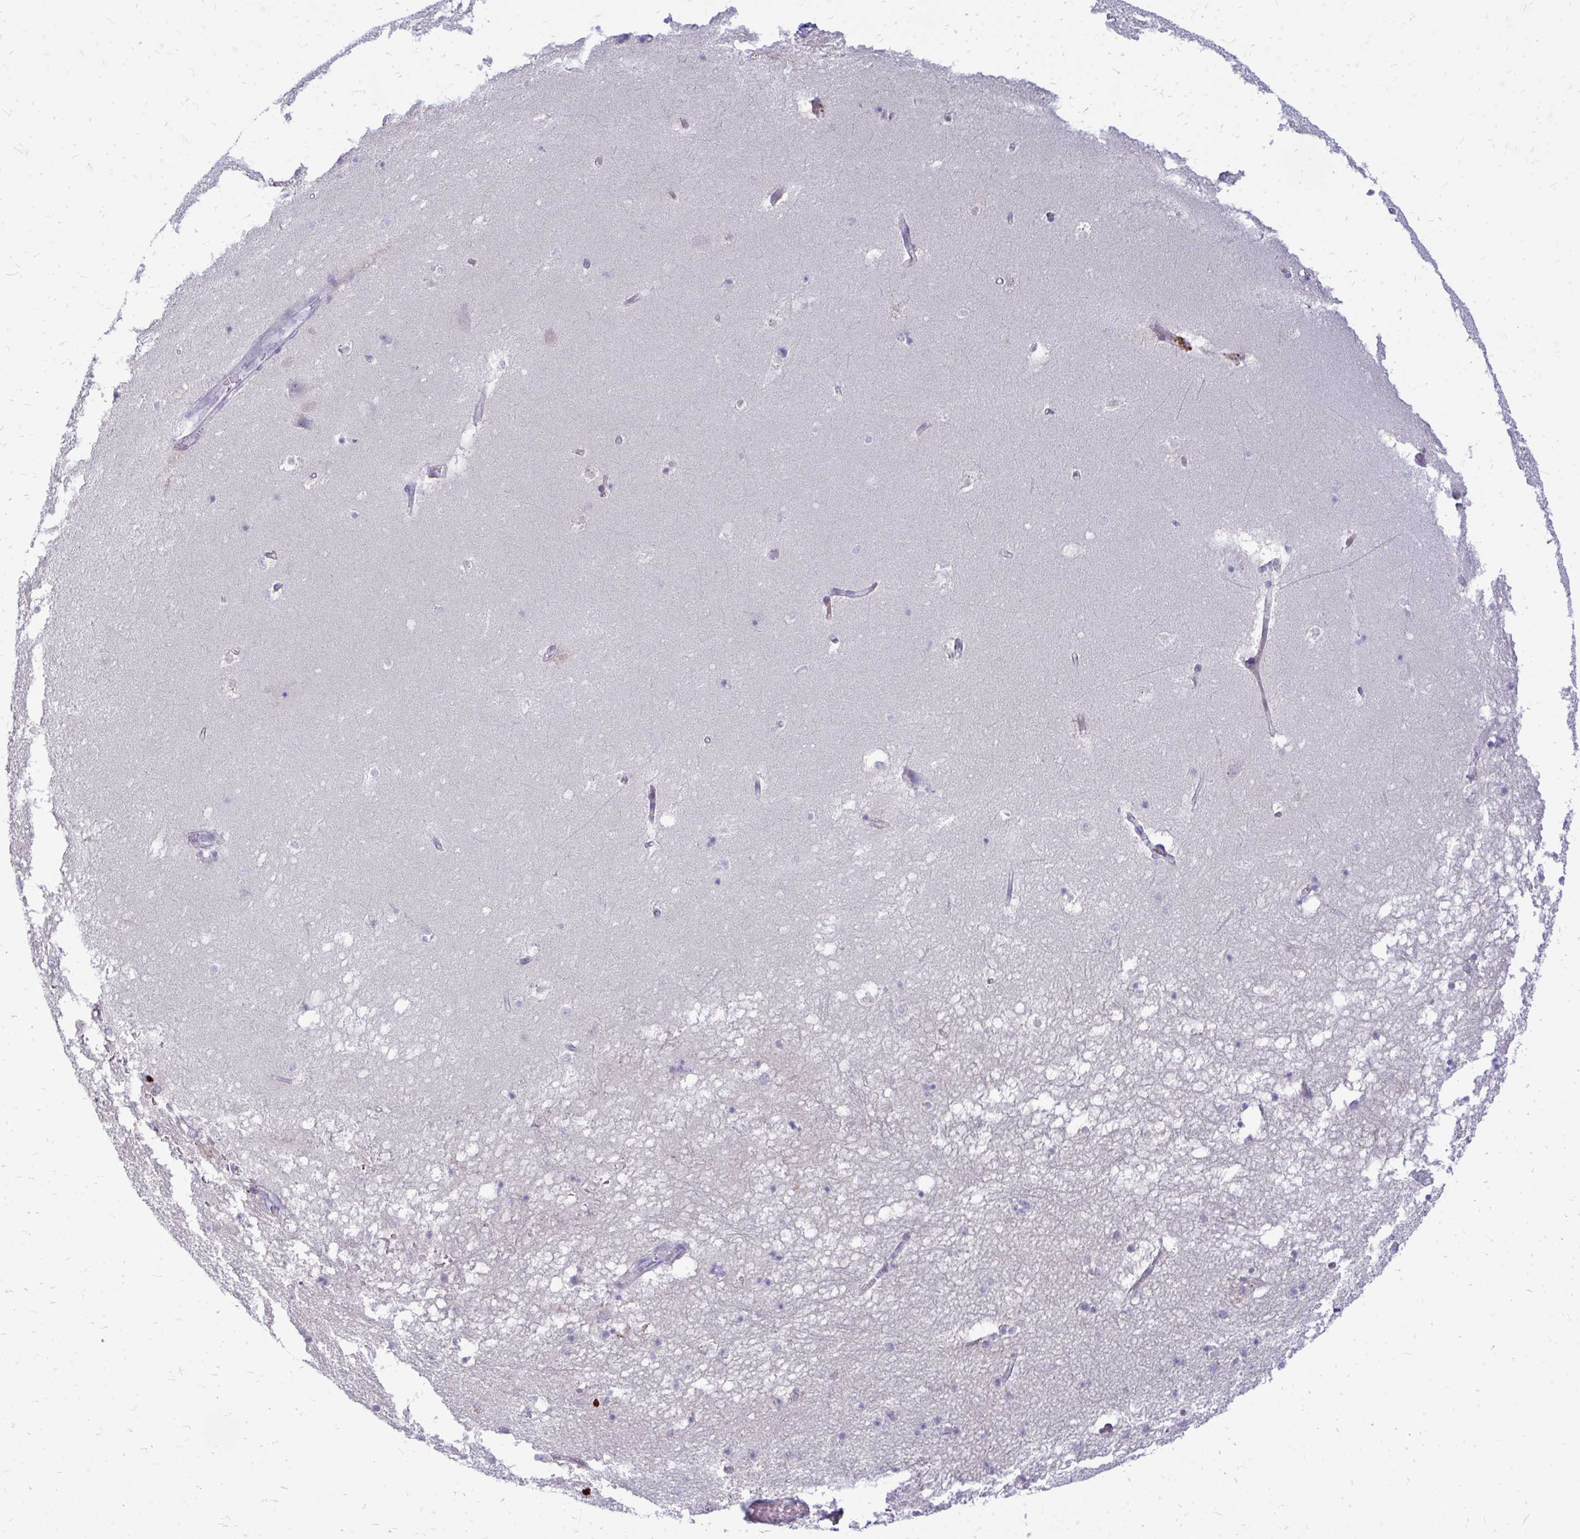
{"staining": {"intensity": "negative", "quantity": "none", "location": "none"}, "tissue": "hippocampus", "cell_type": "Glial cells", "image_type": "normal", "snomed": [{"axis": "morphology", "description": "Normal tissue, NOS"}, {"axis": "topography", "description": "Hippocampus"}], "caption": "The micrograph displays no staining of glial cells in unremarkable hippocampus.", "gene": "TSPEAR", "patient": {"sex": "male", "age": 58}}